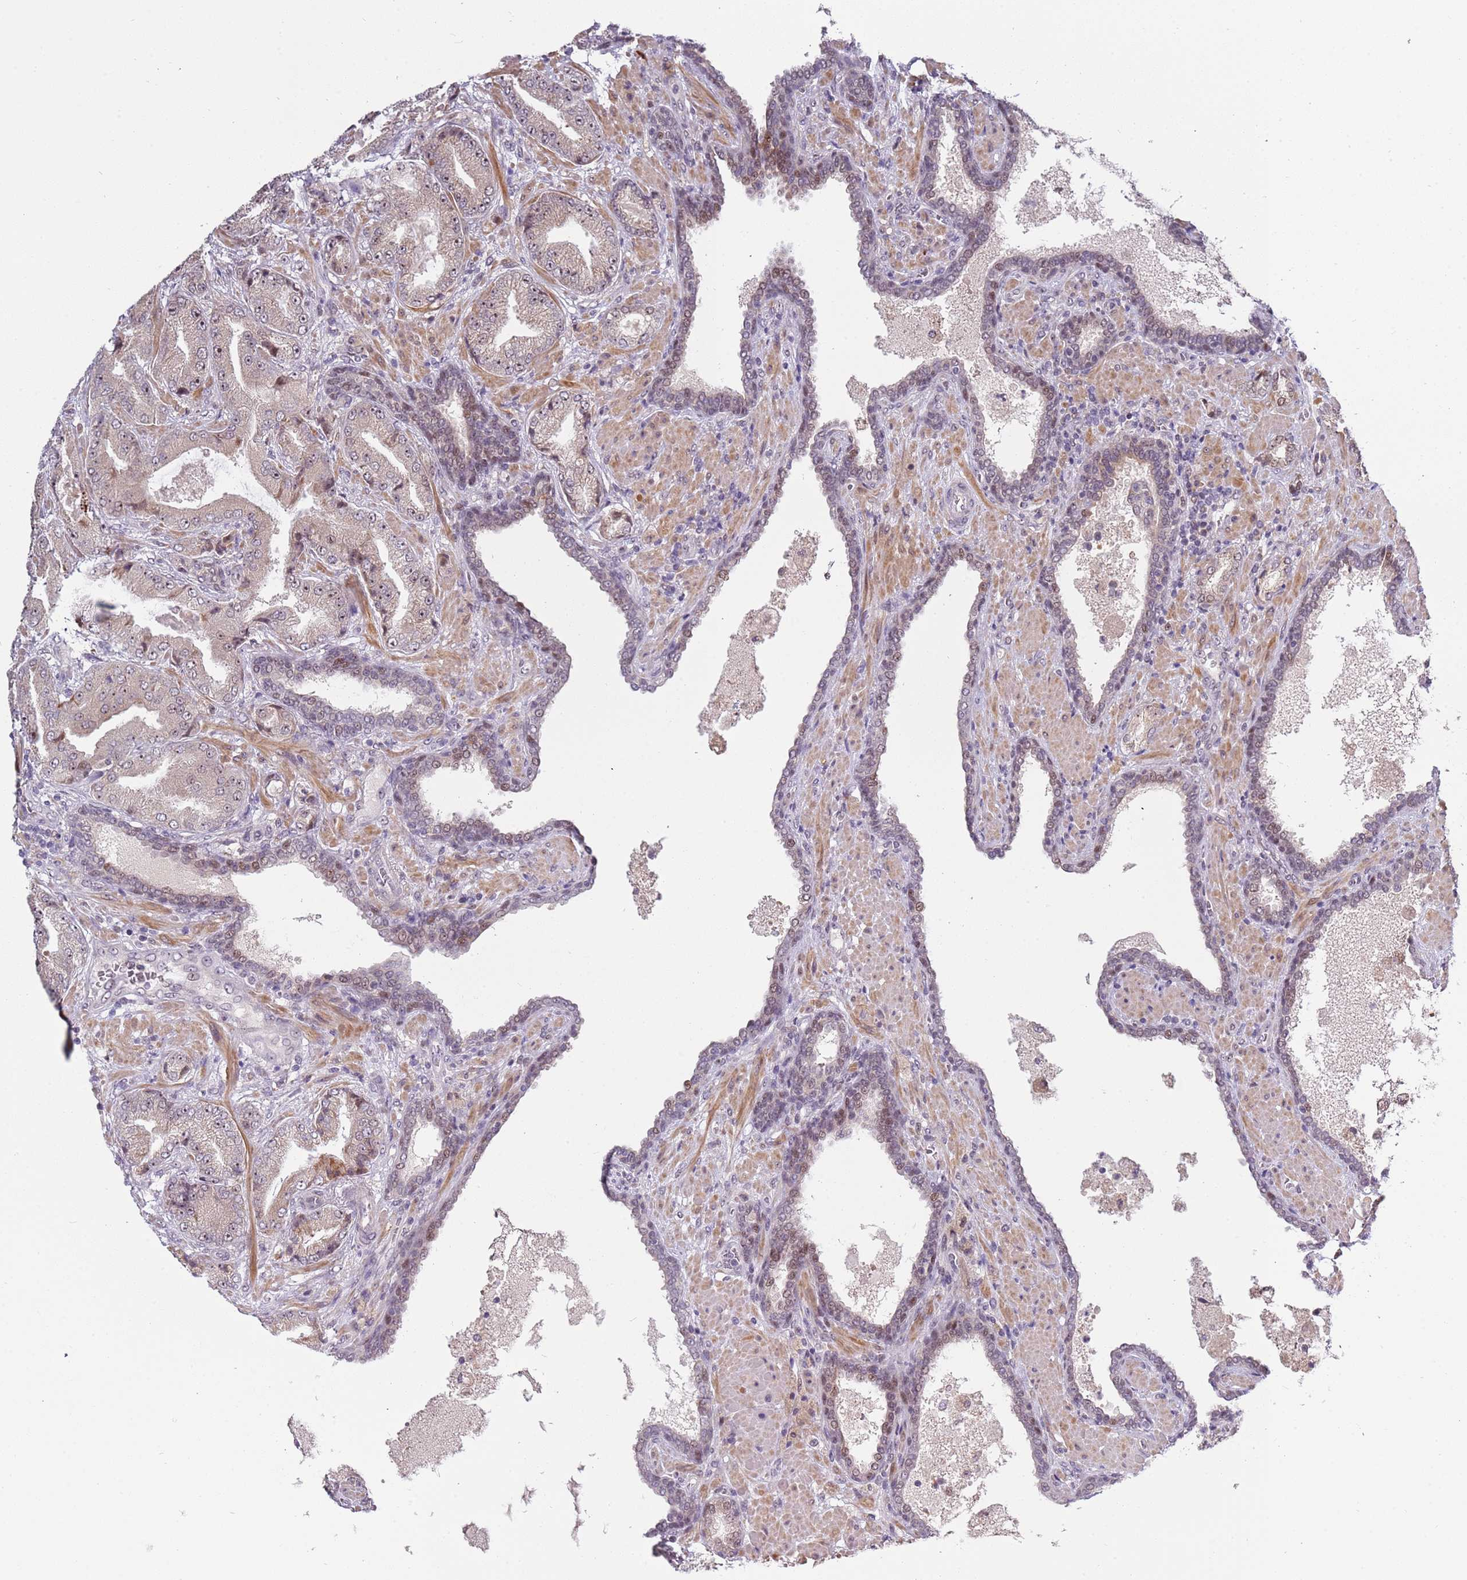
{"staining": {"intensity": "weak", "quantity": ">75%", "location": "cytoplasmic/membranous,nuclear"}, "tissue": "prostate cancer", "cell_type": "Tumor cells", "image_type": "cancer", "snomed": [{"axis": "morphology", "description": "Adenocarcinoma, High grade"}, {"axis": "topography", "description": "Prostate"}], "caption": "Immunohistochemical staining of human prostate cancer (high-grade adenocarcinoma) demonstrates low levels of weak cytoplasmic/membranous and nuclear positivity in about >75% of tumor cells.", "gene": "UCMA", "patient": {"sex": "male", "age": 68}}